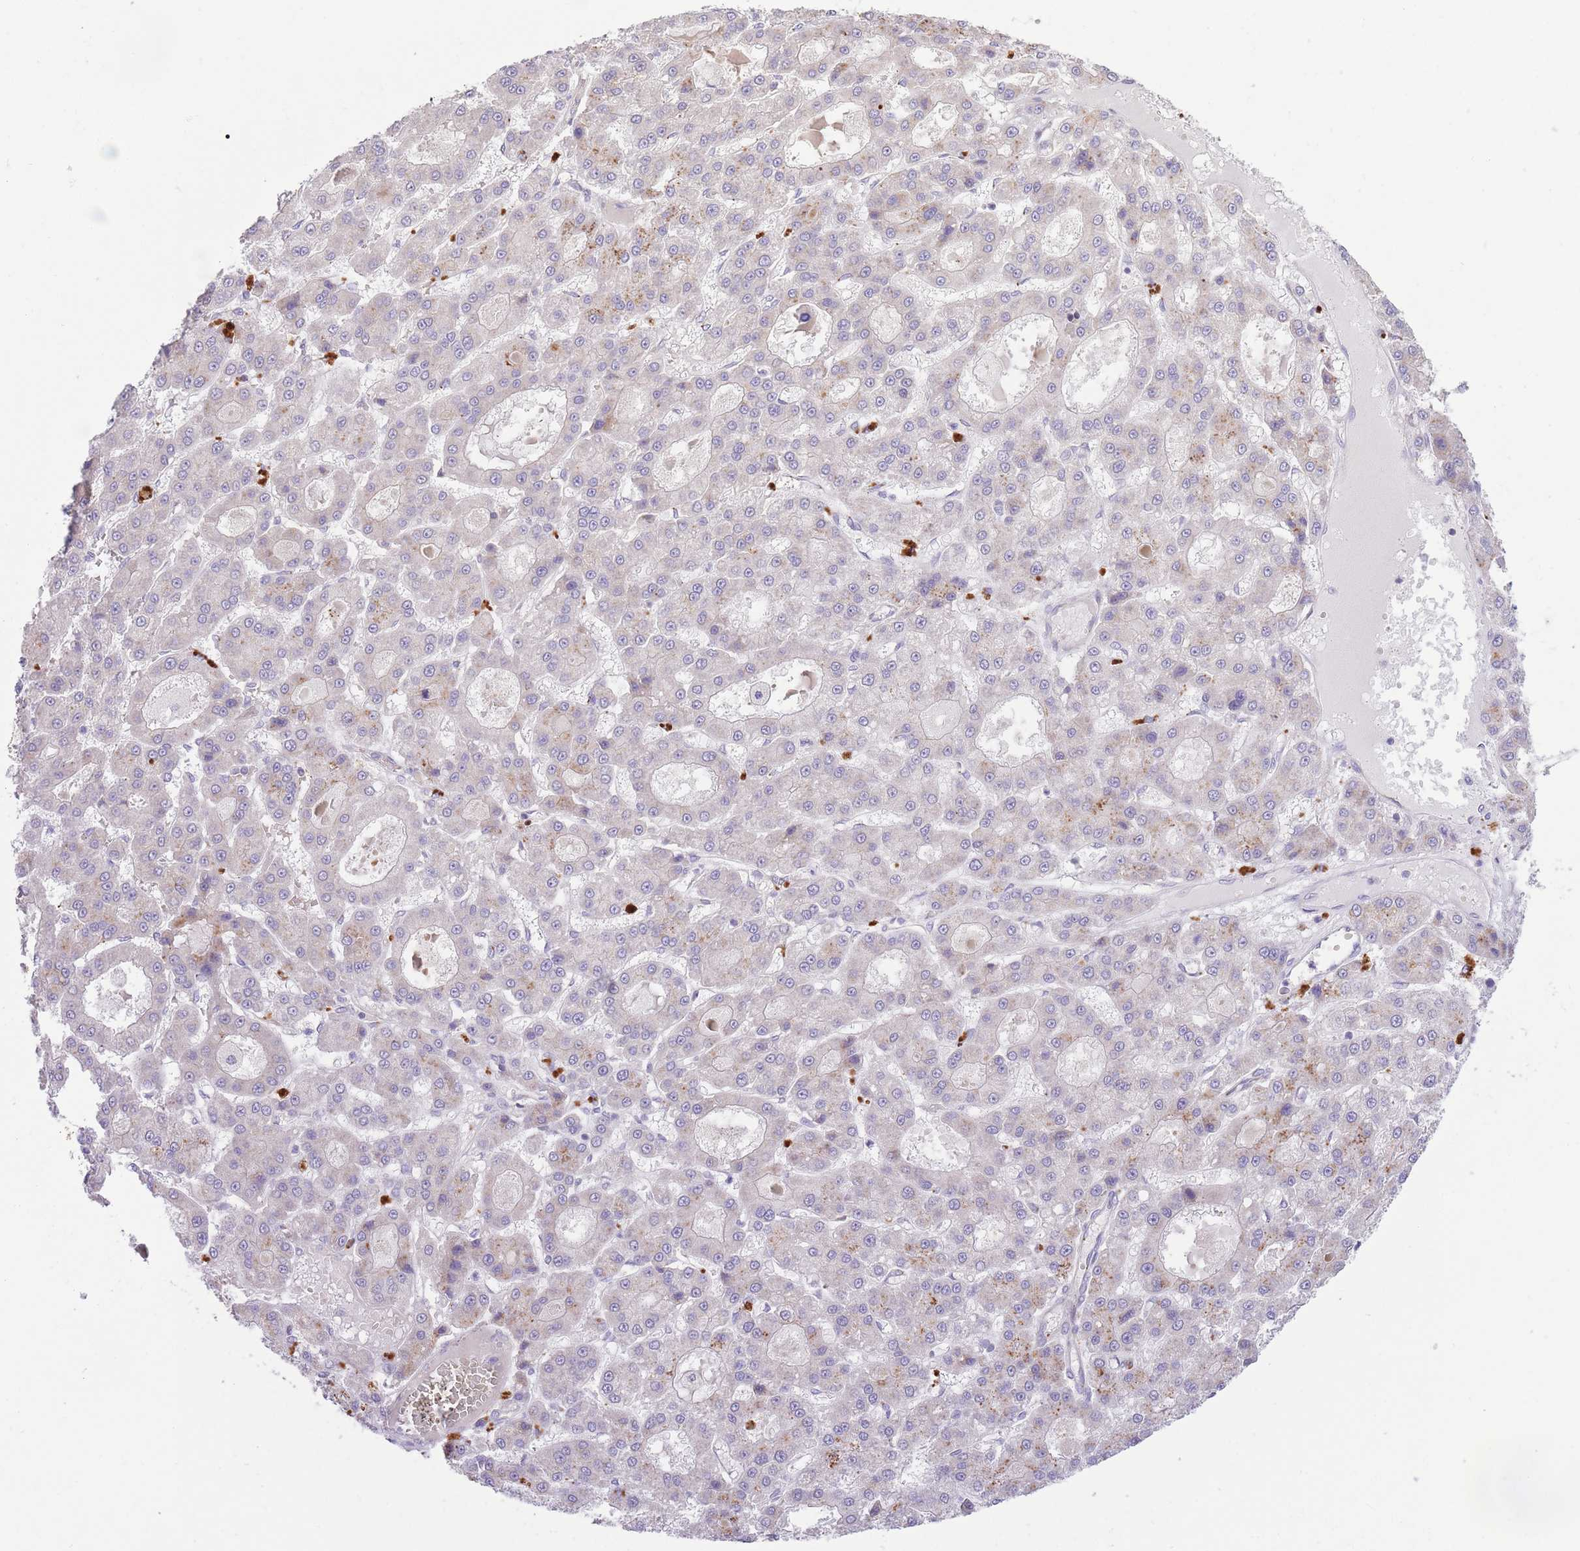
{"staining": {"intensity": "weak", "quantity": "<25%", "location": "cytoplasmic/membranous"}, "tissue": "liver cancer", "cell_type": "Tumor cells", "image_type": "cancer", "snomed": [{"axis": "morphology", "description": "Carcinoma, Hepatocellular, NOS"}, {"axis": "topography", "description": "Liver"}], "caption": "The image displays no staining of tumor cells in liver hepatocellular carcinoma.", "gene": "BOLA2B", "patient": {"sex": "male", "age": 70}}